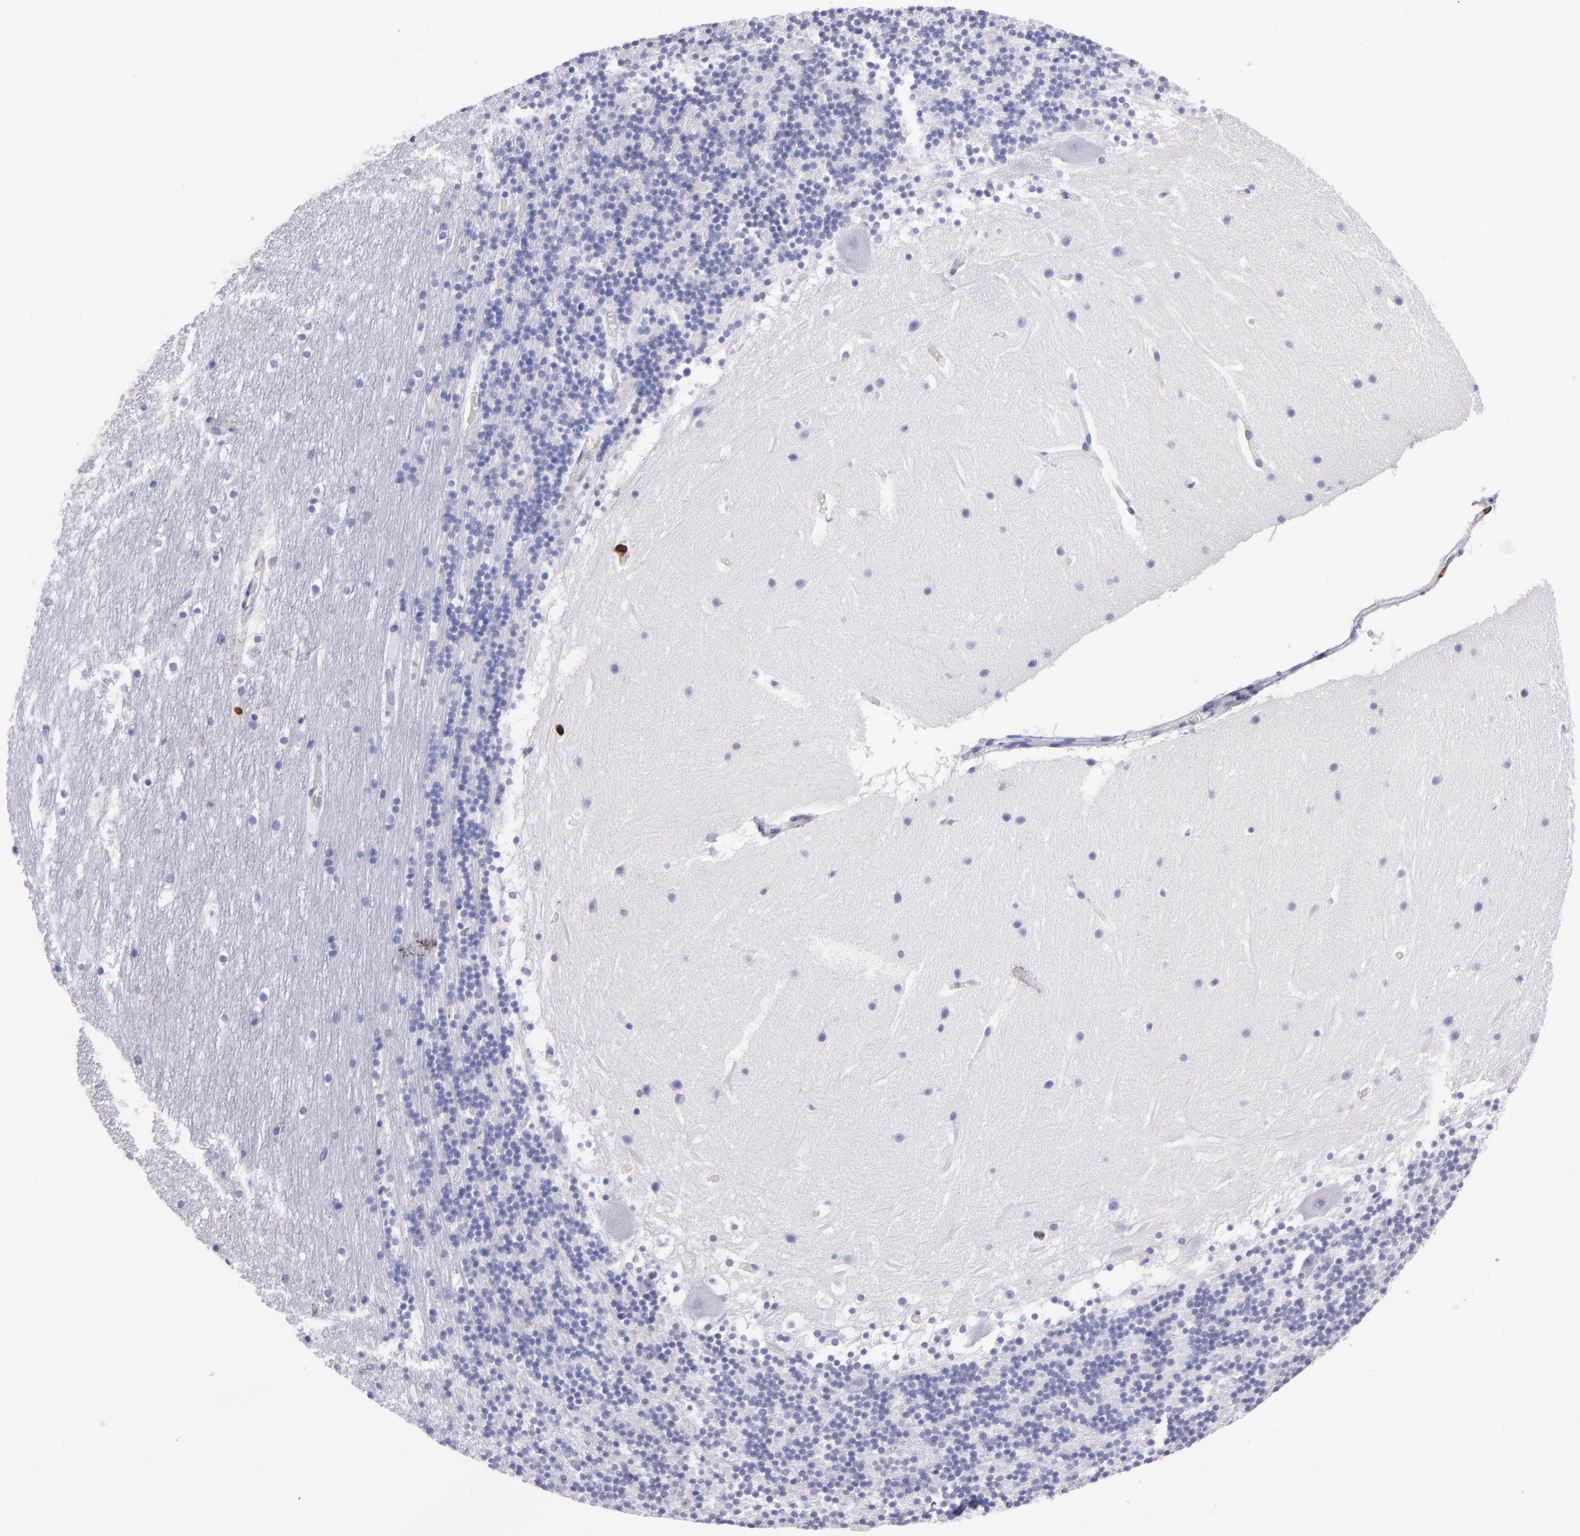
{"staining": {"intensity": "negative", "quantity": "none", "location": "none"}, "tissue": "cerebellum", "cell_type": "Cells in granular layer", "image_type": "normal", "snomed": [{"axis": "morphology", "description": "Normal tissue, NOS"}, {"axis": "topography", "description": "Cerebellum"}], "caption": "Cerebellum was stained to show a protein in brown. There is no significant expression in cells in granular layer.", "gene": "SPN", "patient": {"sex": "male", "age": 45}}